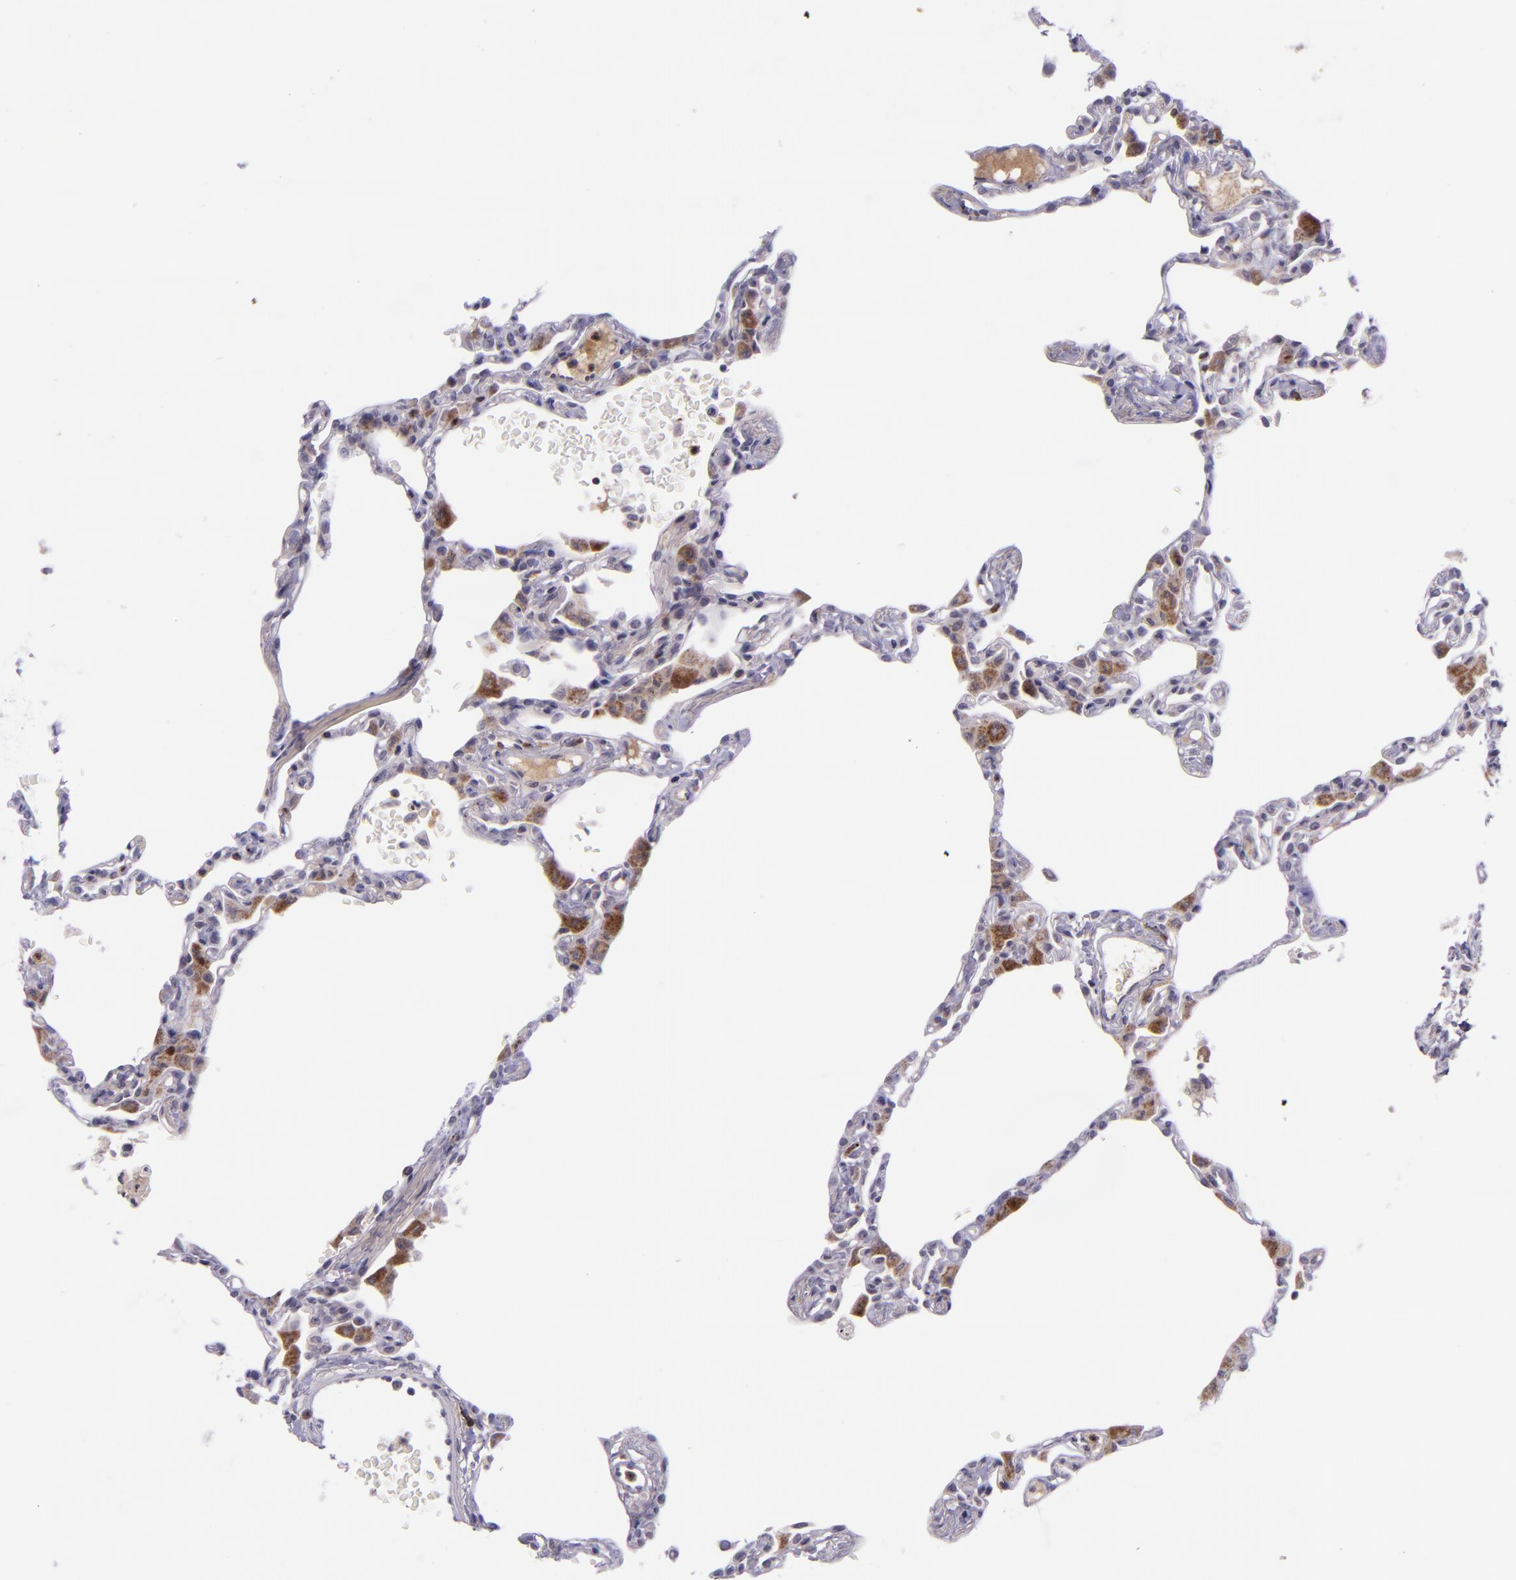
{"staining": {"intensity": "weak", "quantity": "<25%", "location": "cytoplasmic/membranous"}, "tissue": "lung", "cell_type": "Alveolar cells", "image_type": "normal", "snomed": [{"axis": "morphology", "description": "Normal tissue, NOS"}, {"axis": "topography", "description": "Lung"}], "caption": "The image reveals no significant positivity in alveolar cells of lung. The staining is performed using DAB brown chromogen with nuclei counter-stained in using hematoxylin.", "gene": "SELL", "patient": {"sex": "female", "age": 49}}